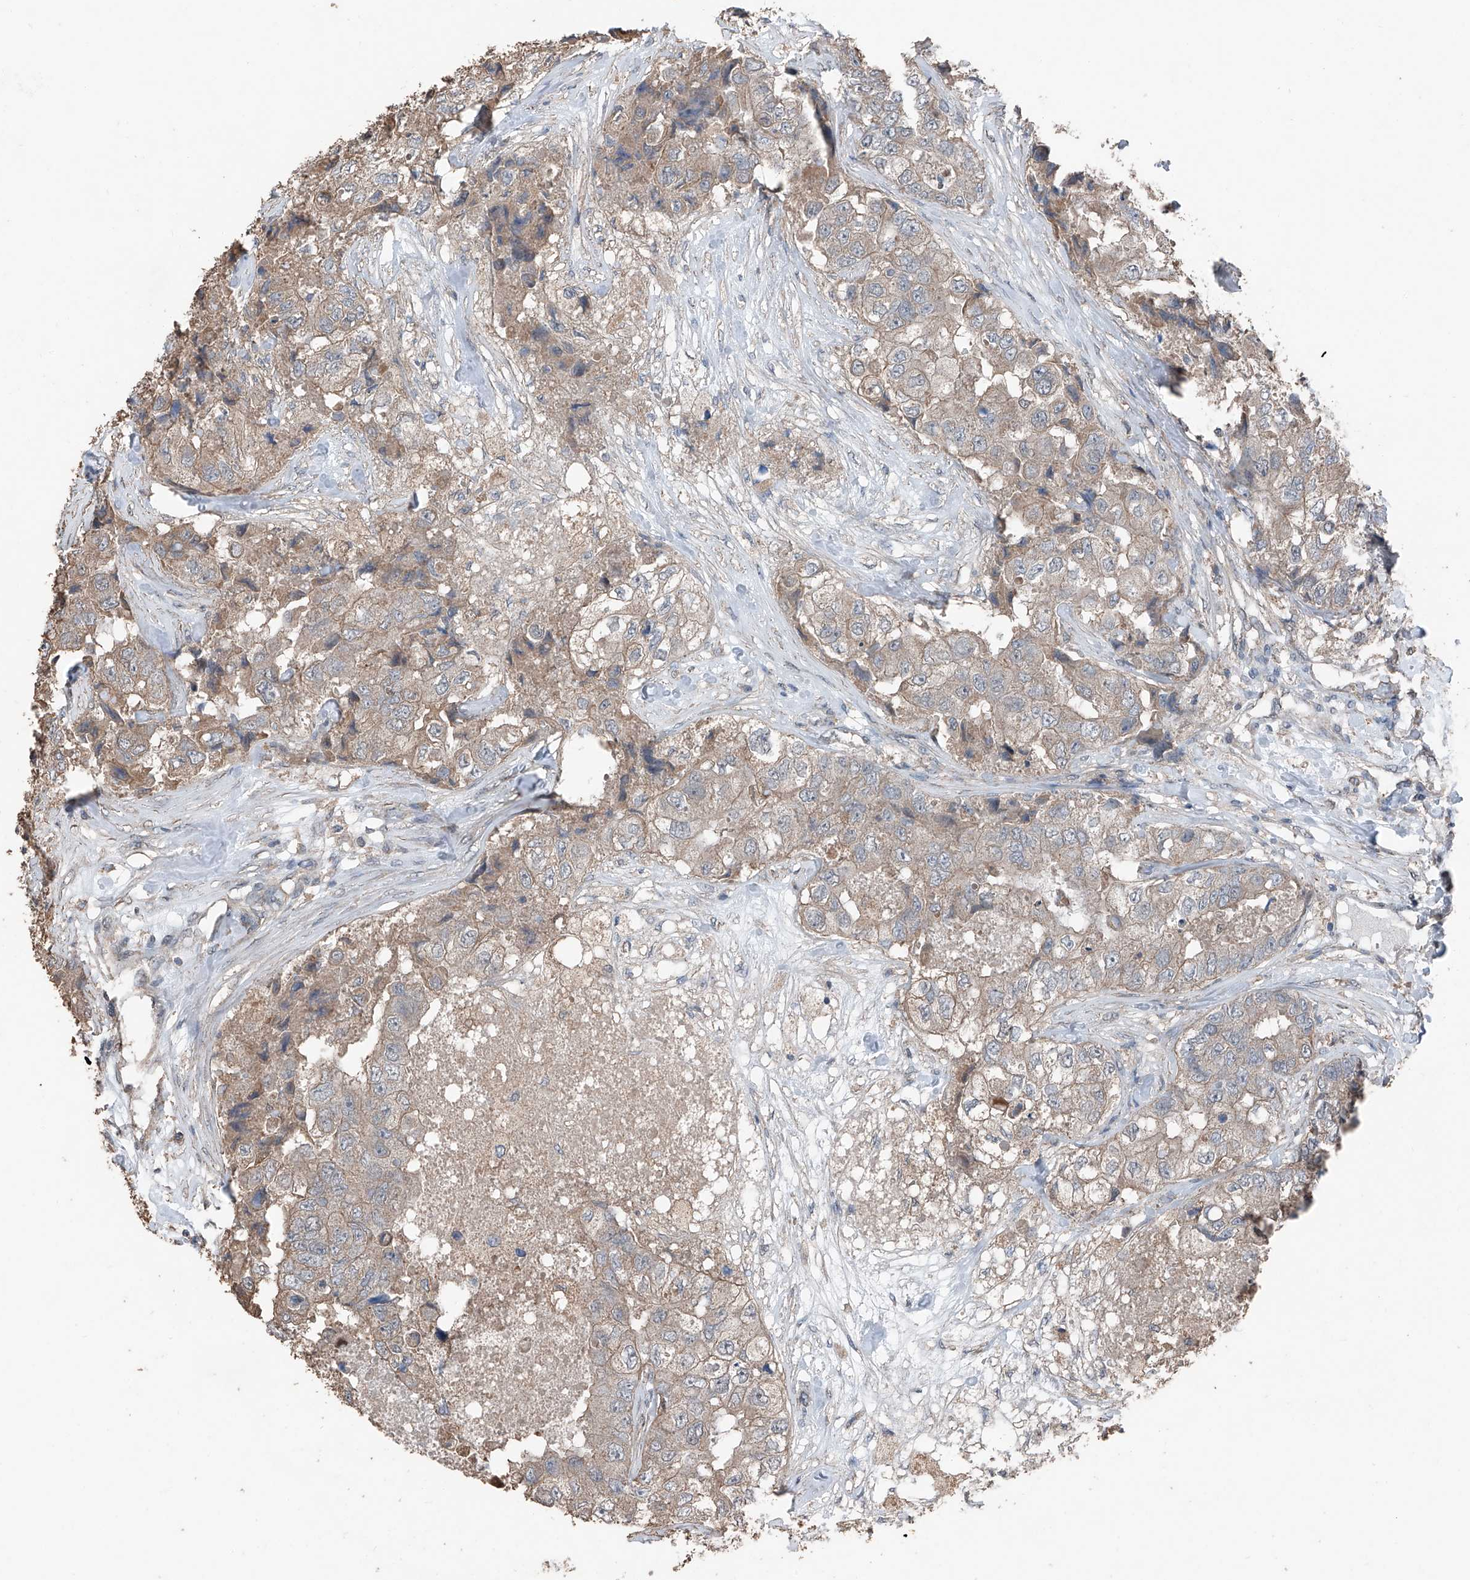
{"staining": {"intensity": "weak", "quantity": "25%-75%", "location": "cytoplasmic/membranous"}, "tissue": "breast cancer", "cell_type": "Tumor cells", "image_type": "cancer", "snomed": [{"axis": "morphology", "description": "Duct carcinoma"}, {"axis": "topography", "description": "Breast"}], "caption": "Immunohistochemistry (IHC) of human breast cancer exhibits low levels of weak cytoplasmic/membranous expression in about 25%-75% of tumor cells.", "gene": "MAMLD1", "patient": {"sex": "female", "age": 62}}